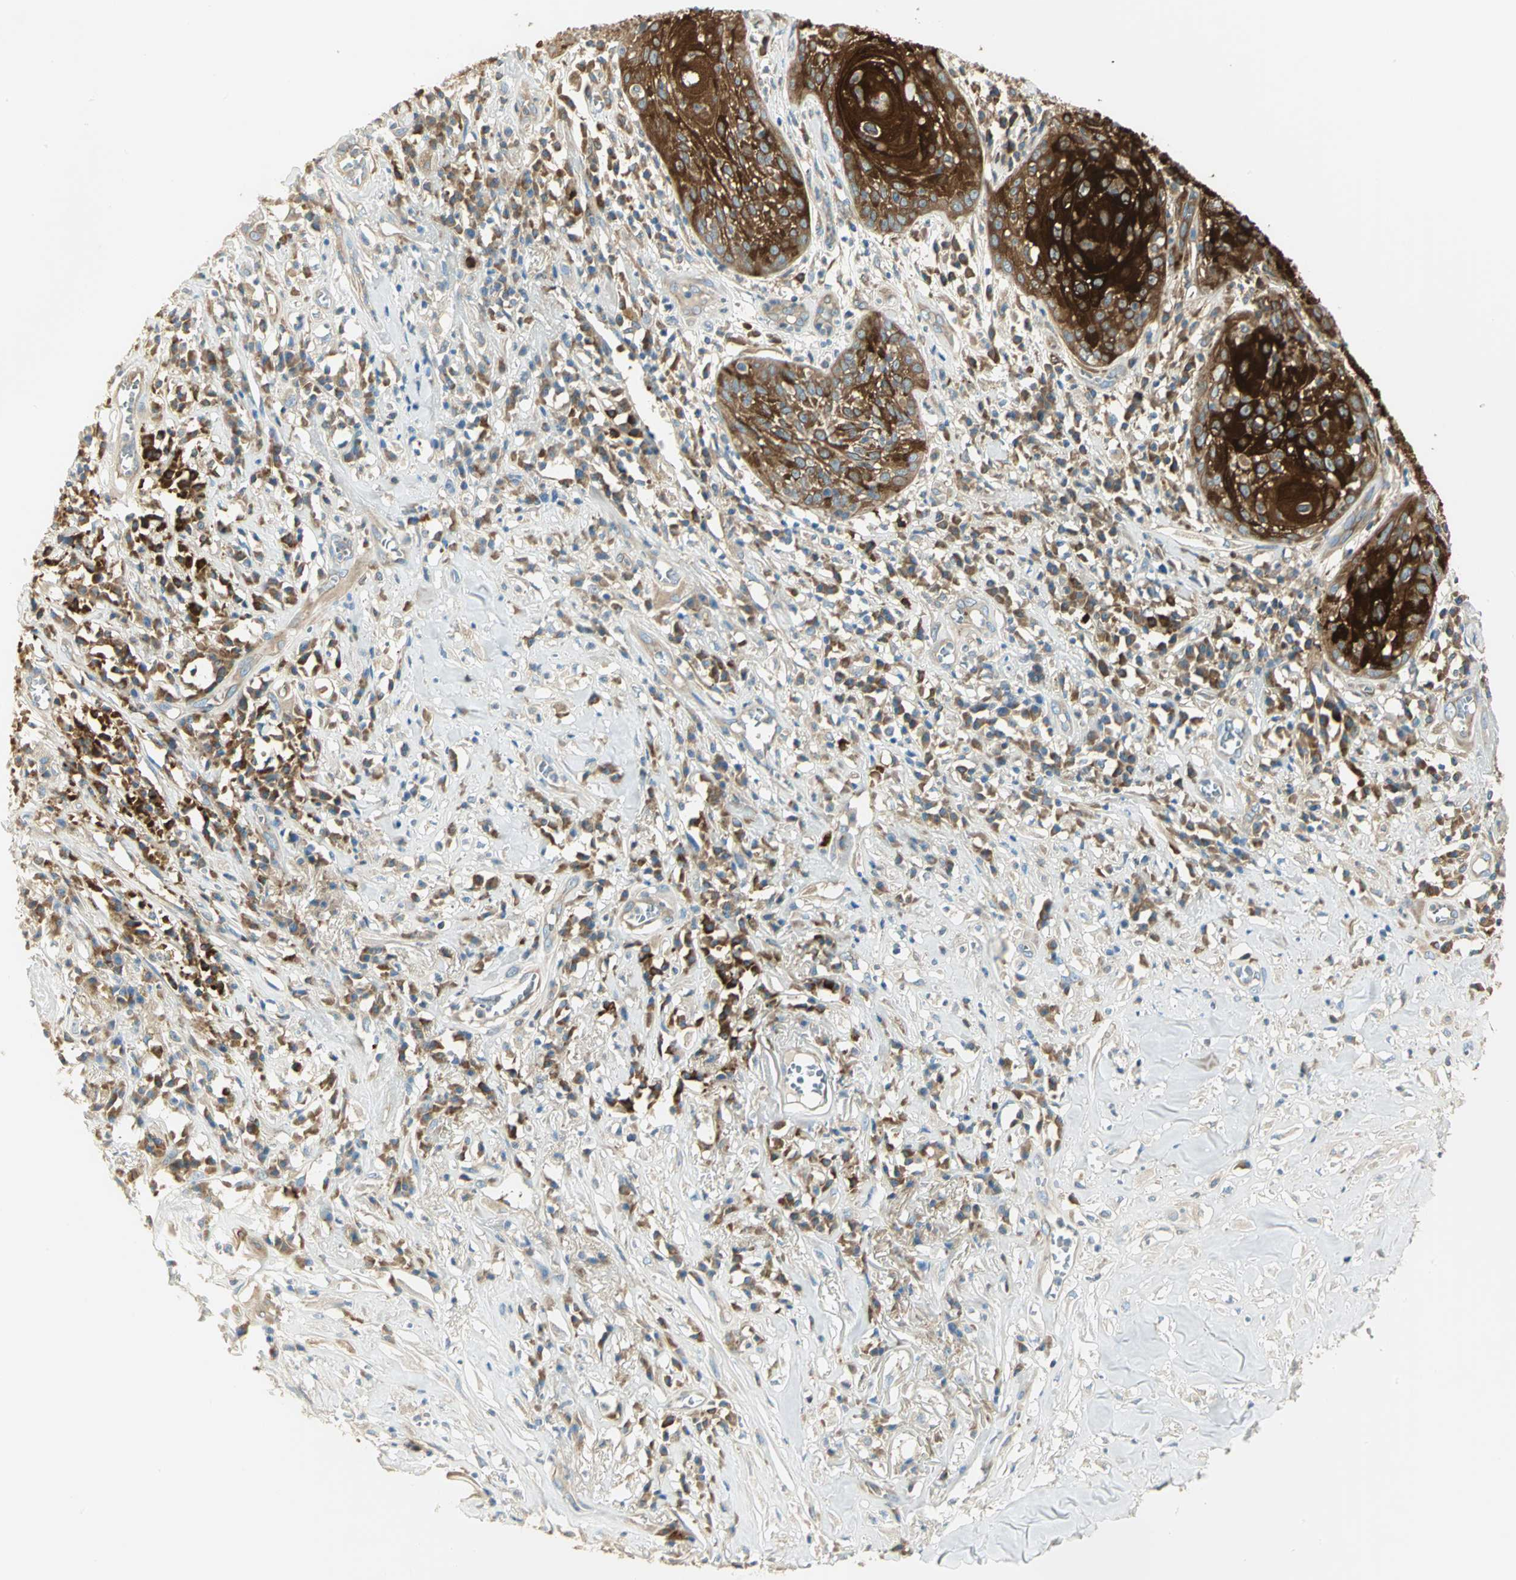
{"staining": {"intensity": "strong", "quantity": ">75%", "location": "cytoplasmic/membranous"}, "tissue": "skin cancer", "cell_type": "Tumor cells", "image_type": "cancer", "snomed": [{"axis": "morphology", "description": "Squamous cell carcinoma, NOS"}, {"axis": "topography", "description": "Skin"}], "caption": "Immunohistochemistry micrograph of squamous cell carcinoma (skin) stained for a protein (brown), which exhibits high levels of strong cytoplasmic/membranous positivity in approximately >75% of tumor cells.", "gene": "WARS1", "patient": {"sex": "male", "age": 65}}